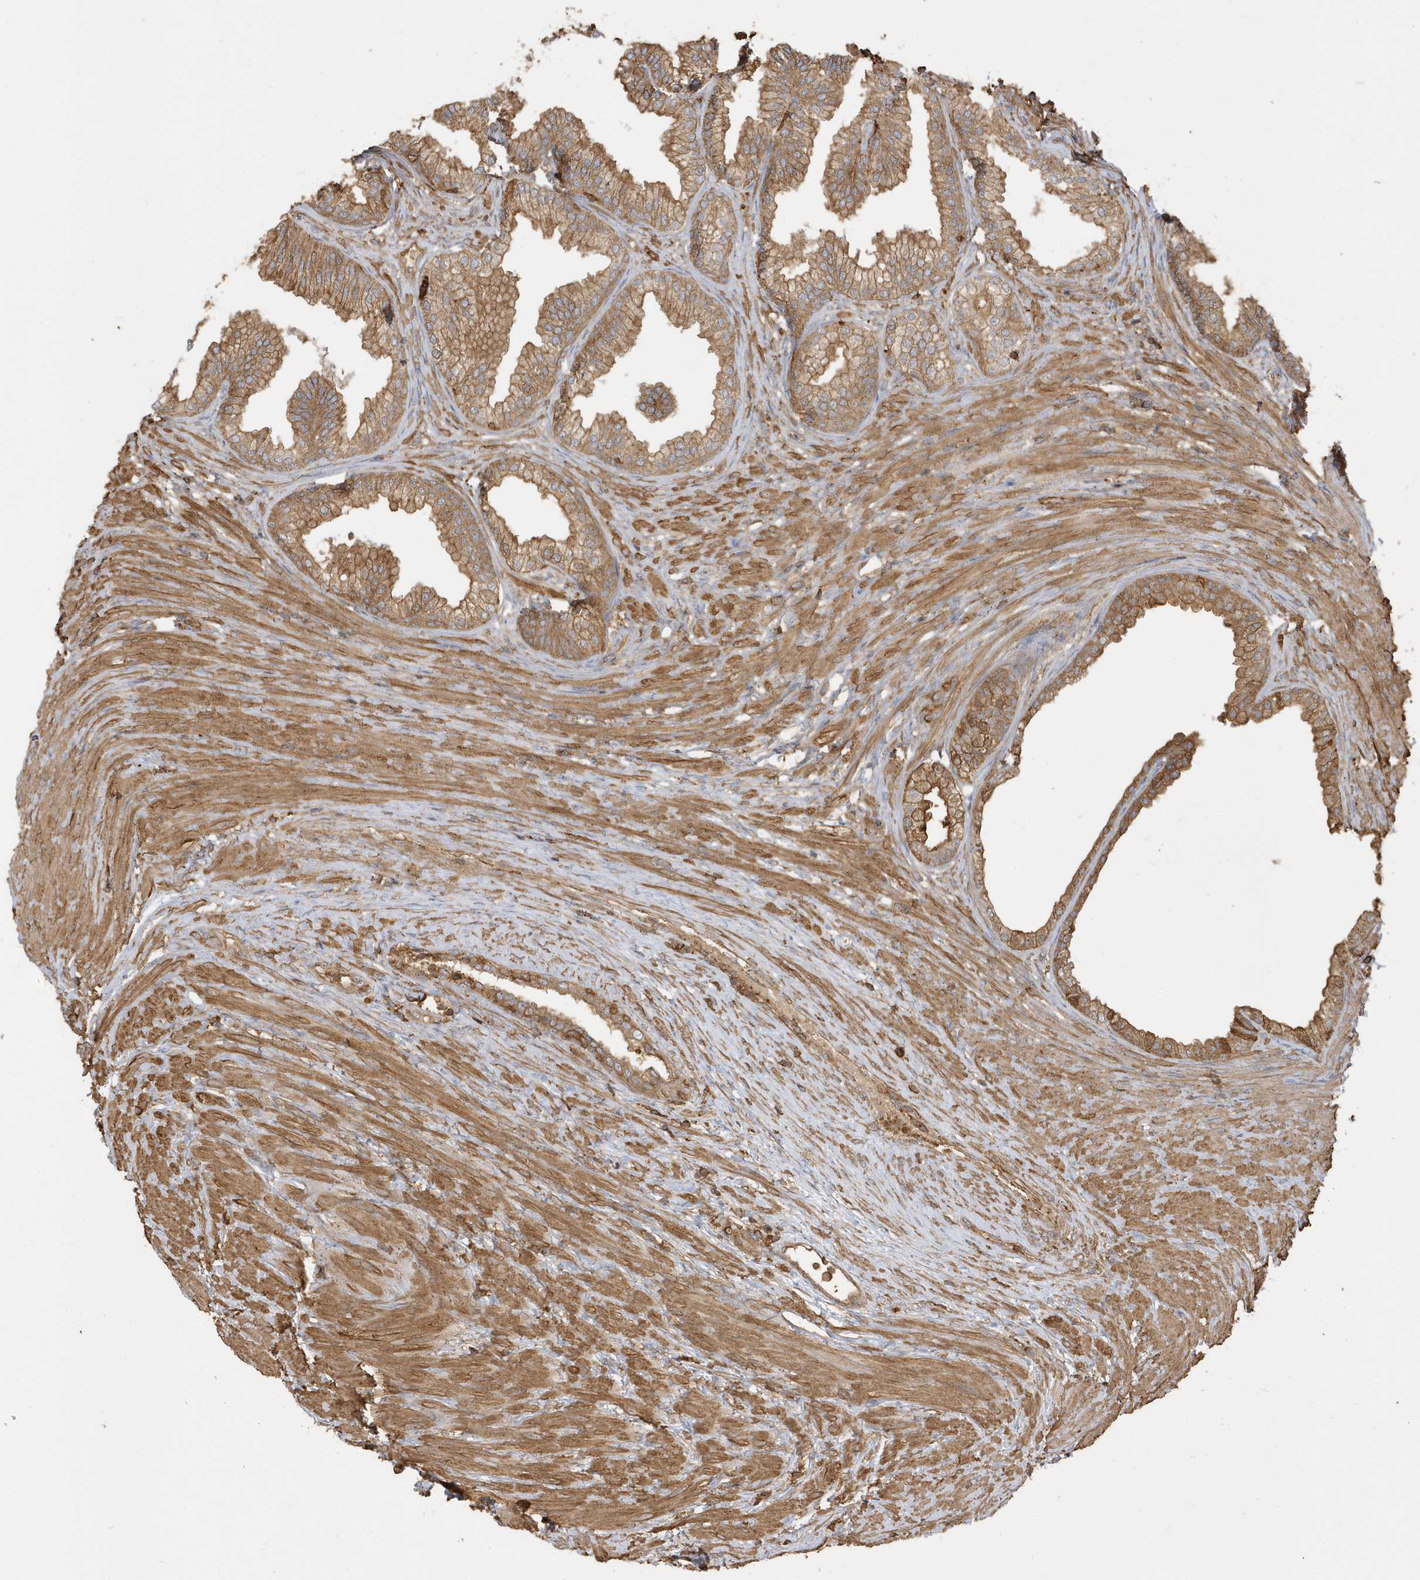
{"staining": {"intensity": "moderate", "quantity": ">75%", "location": "cytoplasmic/membranous"}, "tissue": "prostate", "cell_type": "Glandular cells", "image_type": "normal", "snomed": [{"axis": "morphology", "description": "Normal tissue, NOS"}, {"axis": "topography", "description": "Prostate"}], "caption": "A high-resolution image shows IHC staining of unremarkable prostate, which demonstrates moderate cytoplasmic/membranous staining in about >75% of glandular cells. Ihc stains the protein of interest in brown and the nuclei are stained blue.", "gene": "ZBTB8A", "patient": {"sex": "male", "age": 76}}